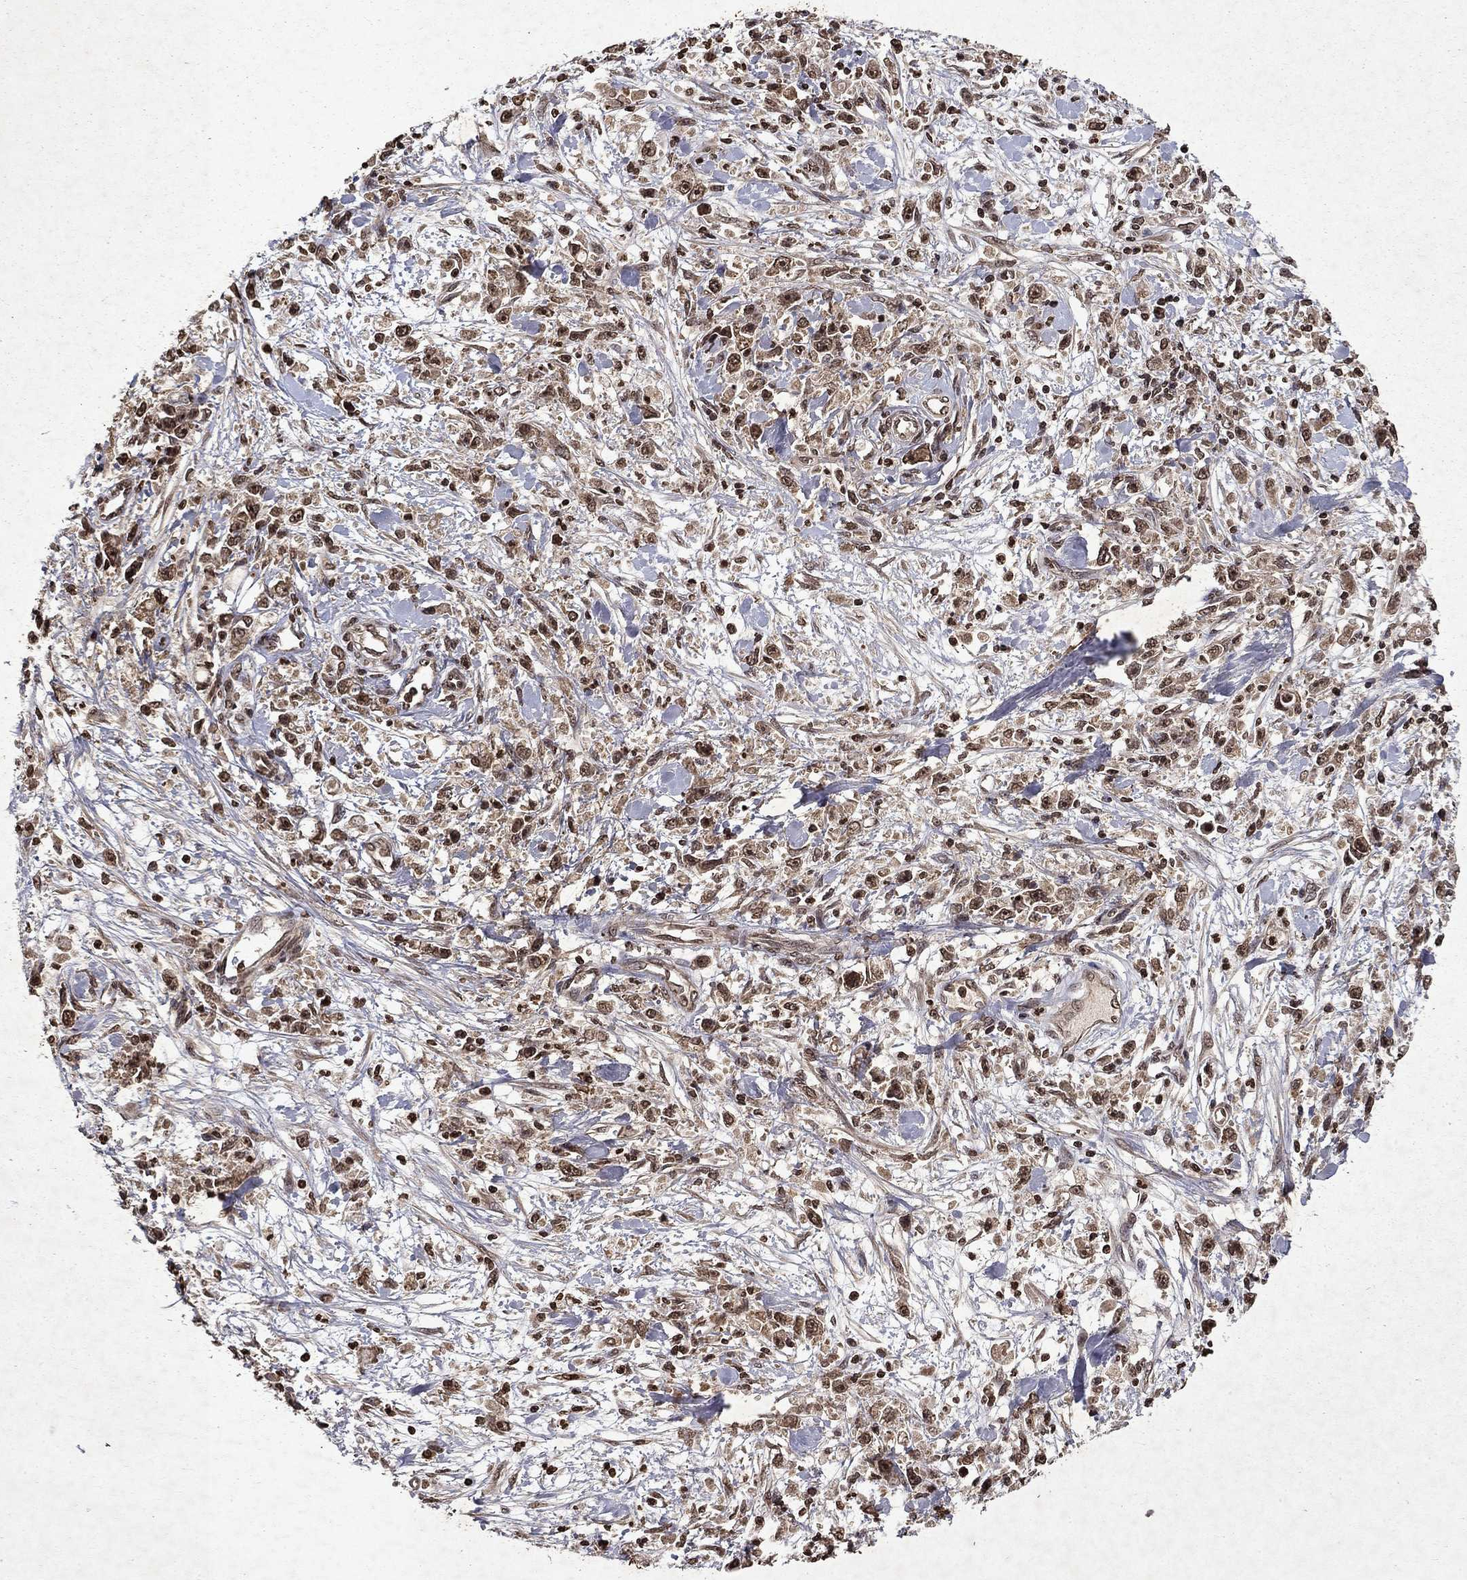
{"staining": {"intensity": "moderate", "quantity": ">75%", "location": "cytoplasmic/membranous,nuclear"}, "tissue": "stomach cancer", "cell_type": "Tumor cells", "image_type": "cancer", "snomed": [{"axis": "morphology", "description": "Adenocarcinoma, NOS"}, {"axis": "topography", "description": "Stomach"}], "caption": "Tumor cells display medium levels of moderate cytoplasmic/membranous and nuclear expression in about >75% of cells in human stomach cancer (adenocarcinoma).", "gene": "PIN4", "patient": {"sex": "female", "age": 59}}